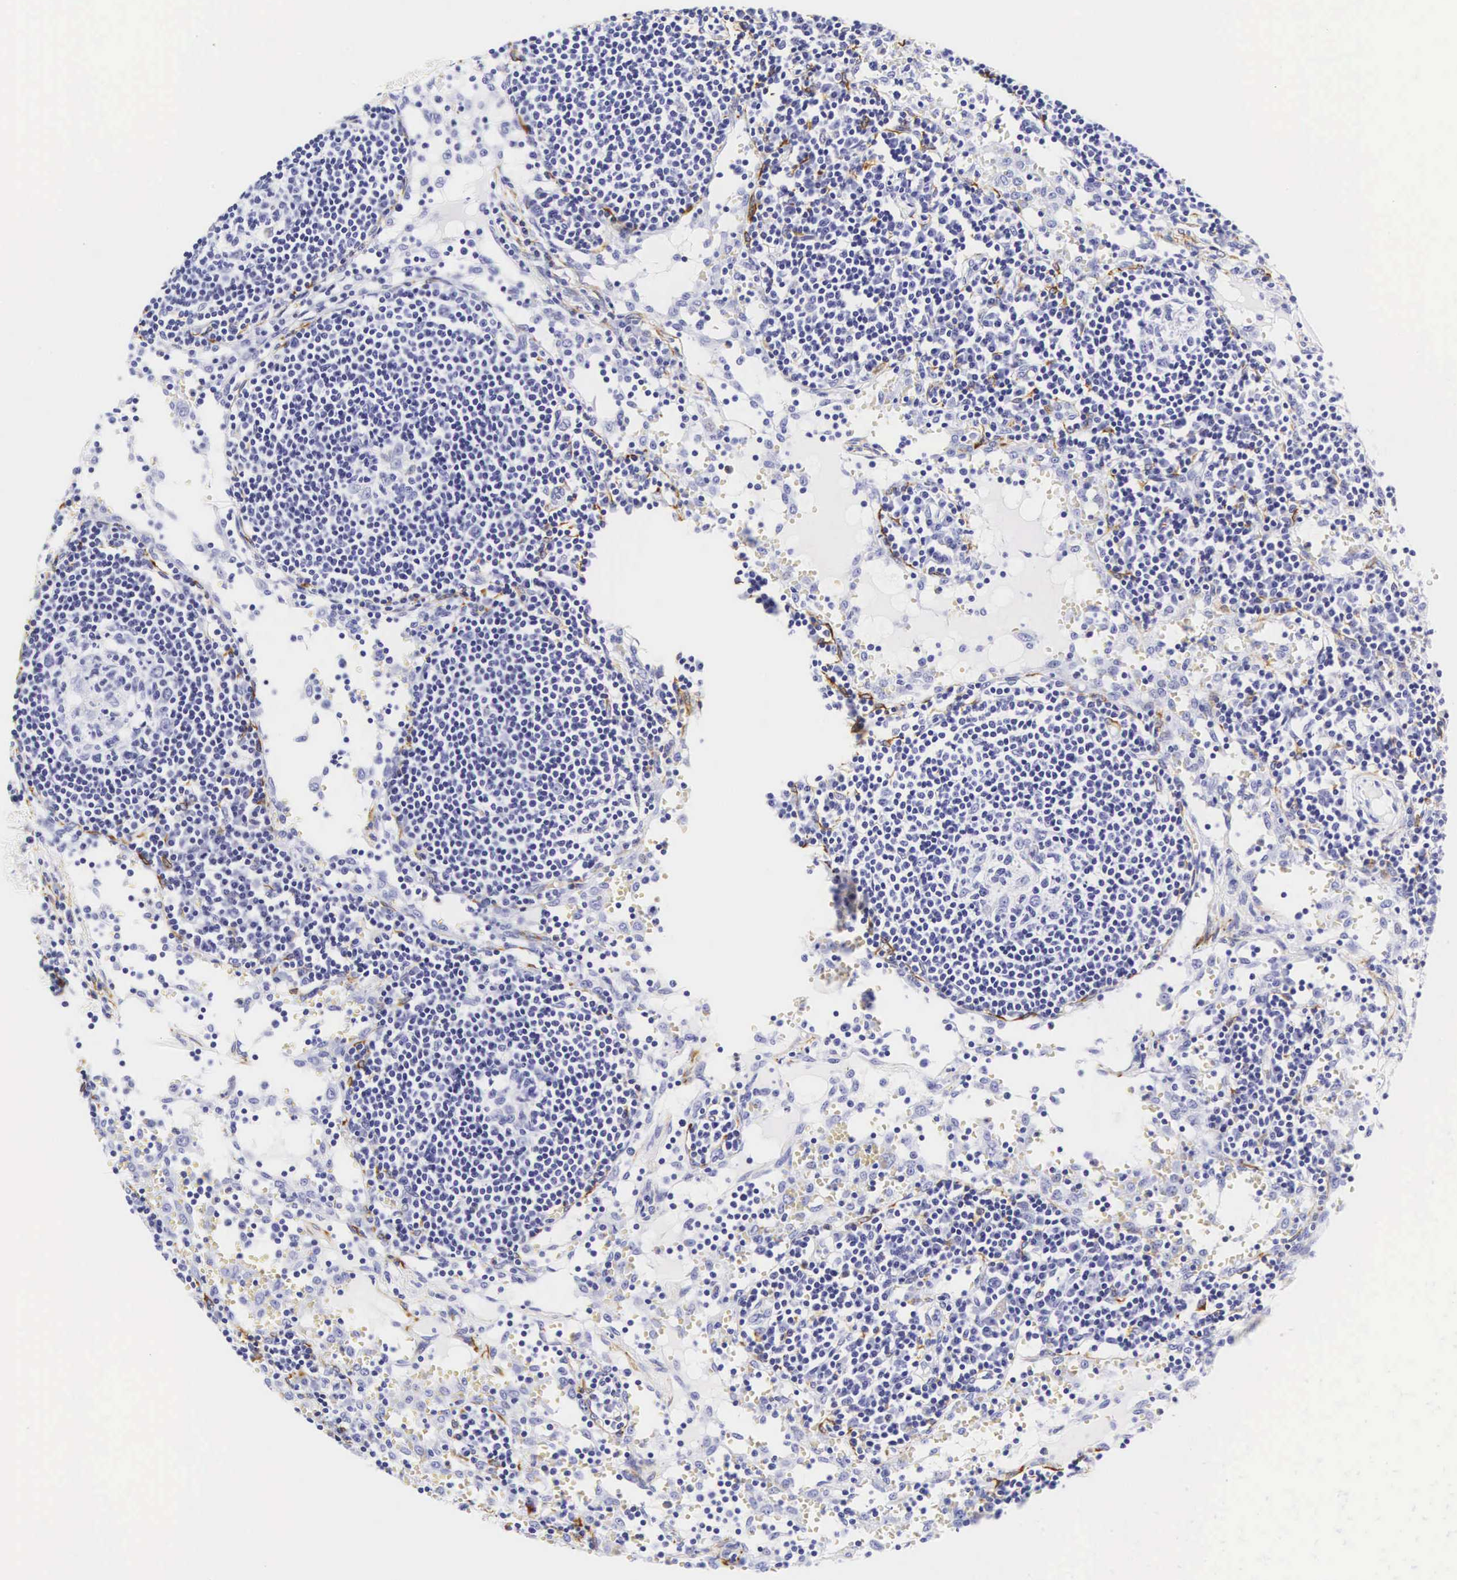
{"staining": {"intensity": "negative", "quantity": "none", "location": "none"}, "tissue": "lymph node", "cell_type": "Germinal center cells", "image_type": "normal", "snomed": [{"axis": "morphology", "description": "Normal tissue, NOS"}, {"axis": "topography", "description": "Lymph node"}], "caption": "High magnification brightfield microscopy of benign lymph node stained with DAB (brown) and counterstained with hematoxylin (blue): germinal center cells show no significant positivity. (DAB (3,3'-diaminobenzidine) IHC with hematoxylin counter stain).", "gene": "KRT18", "patient": {"sex": "female", "age": 55}}